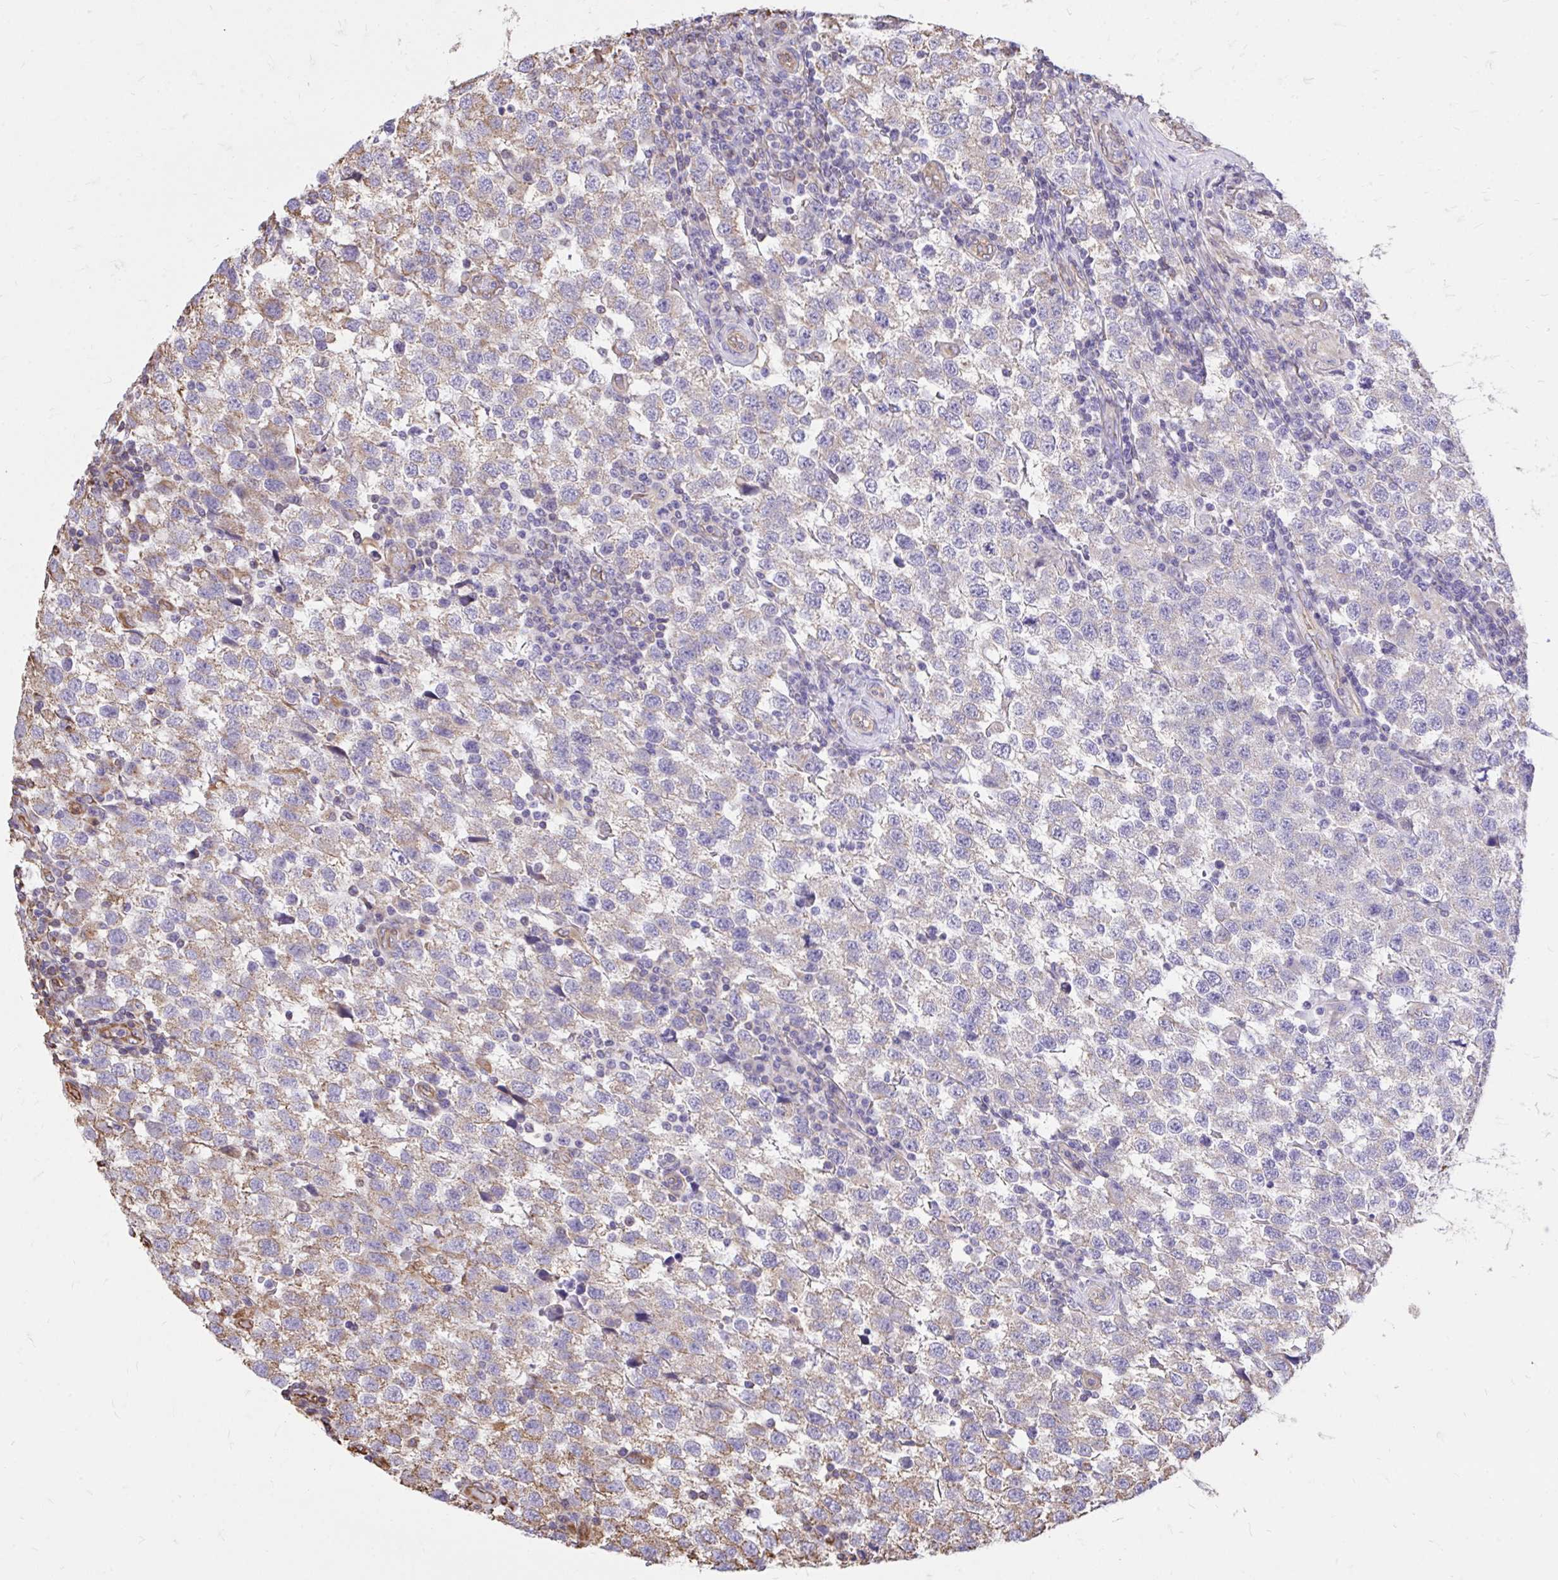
{"staining": {"intensity": "weak", "quantity": "<25%", "location": "cytoplasmic/membranous"}, "tissue": "testis cancer", "cell_type": "Tumor cells", "image_type": "cancer", "snomed": [{"axis": "morphology", "description": "Seminoma, NOS"}, {"axis": "topography", "description": "Testis"}], "caption": "IHC photomicrograph of neoplastic tissue: testis cancer (seminoma) stained with DAB (3,3'-diaminobenzidine) reveals no significant protein positivity in tumor cells.", "gene": "RNF103", "patient": {"sex": "male", "age": 34}}